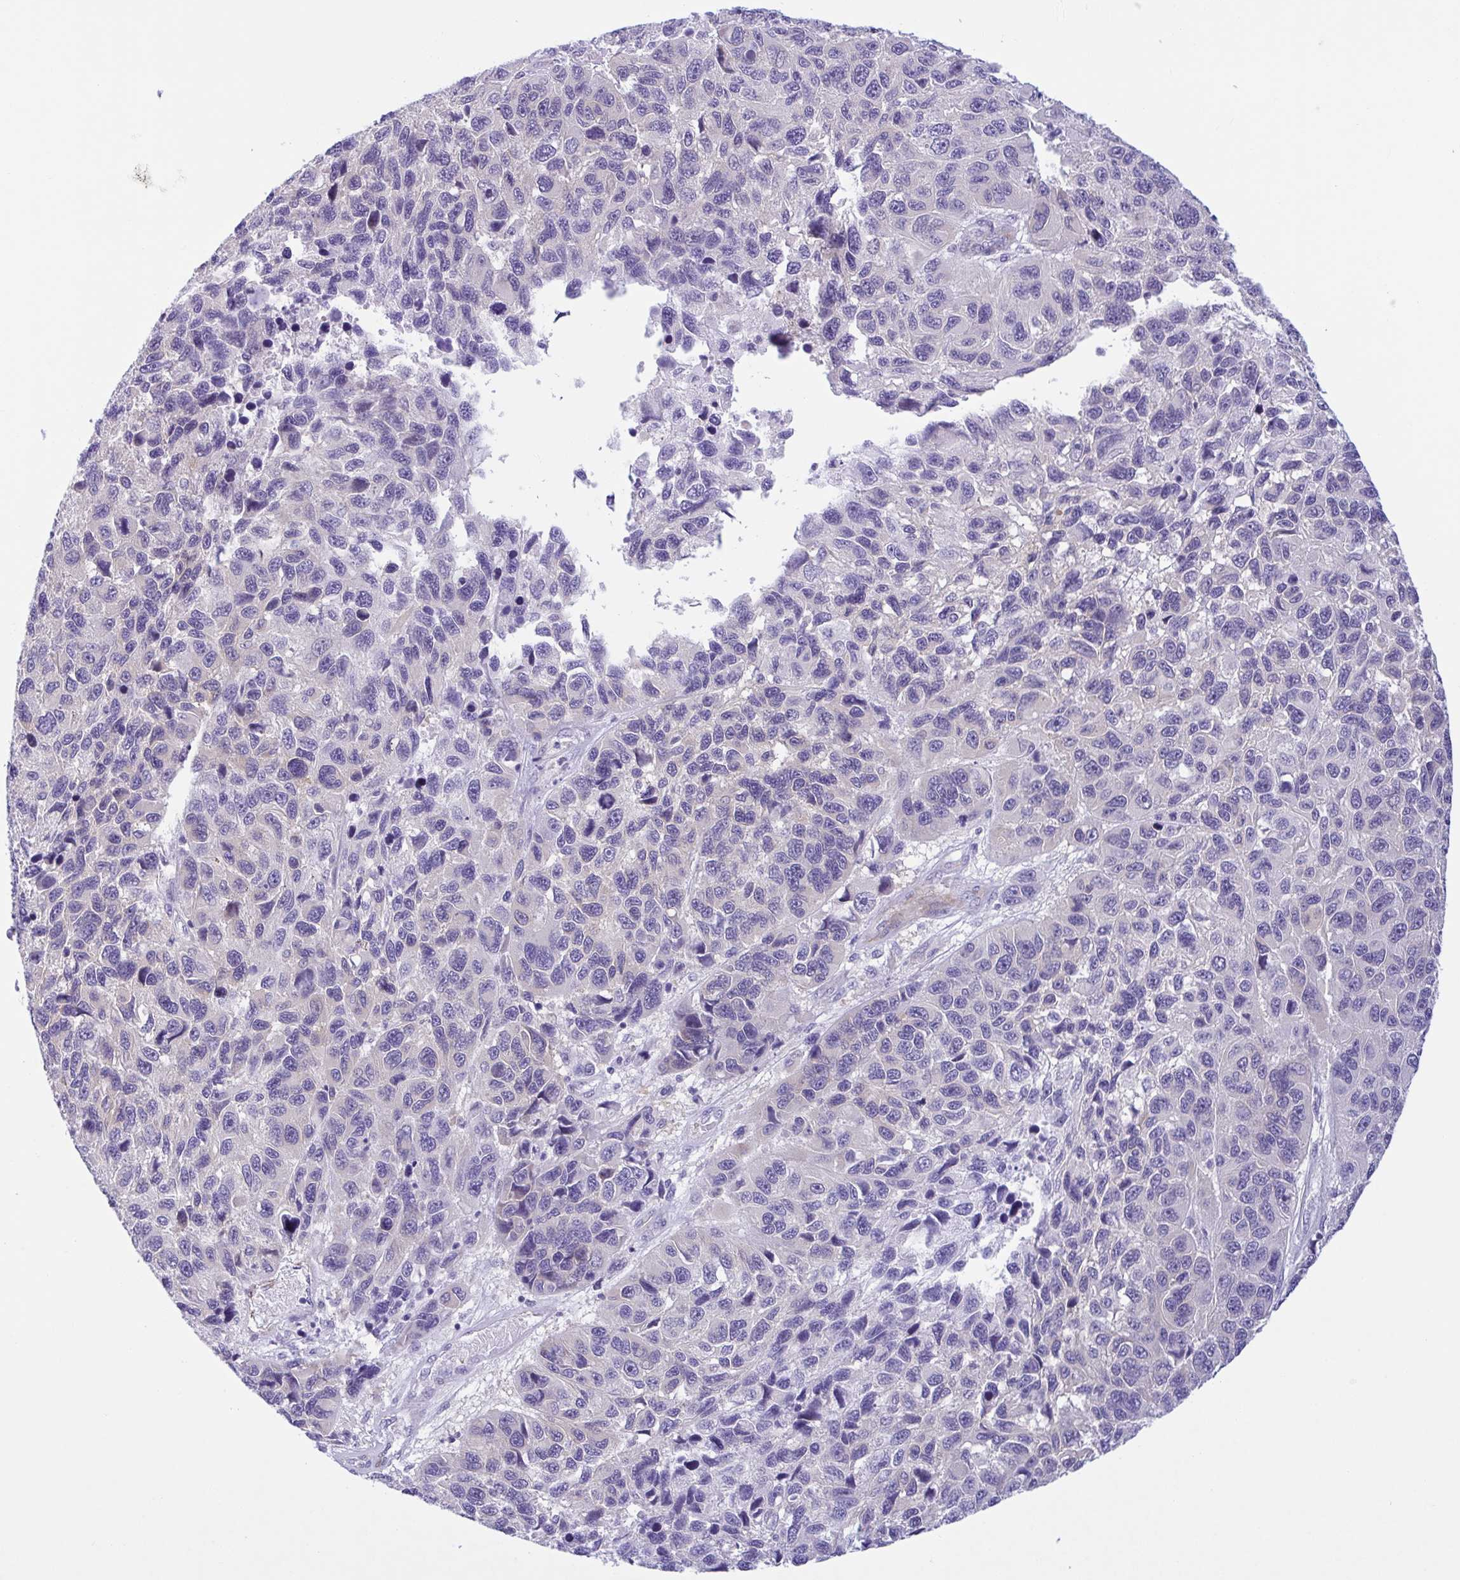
{"staining": {"intensity": "negative", "quantity": "none", "location": "none"}, "tissue": "melanoma", "cell_type": "Tumor cells", "image_type": "cancer", "snomed": [{"axis": "morphology", "description": "Malignant melanoma, NOS"}, {"axis": "topography", "description": "Skin"}], "caption": "Melanoma stained for a protein using IHC displays no staining tumor cells.", "gene": "AHCYL2", "patient": {"sex": "male", "age": 53}}